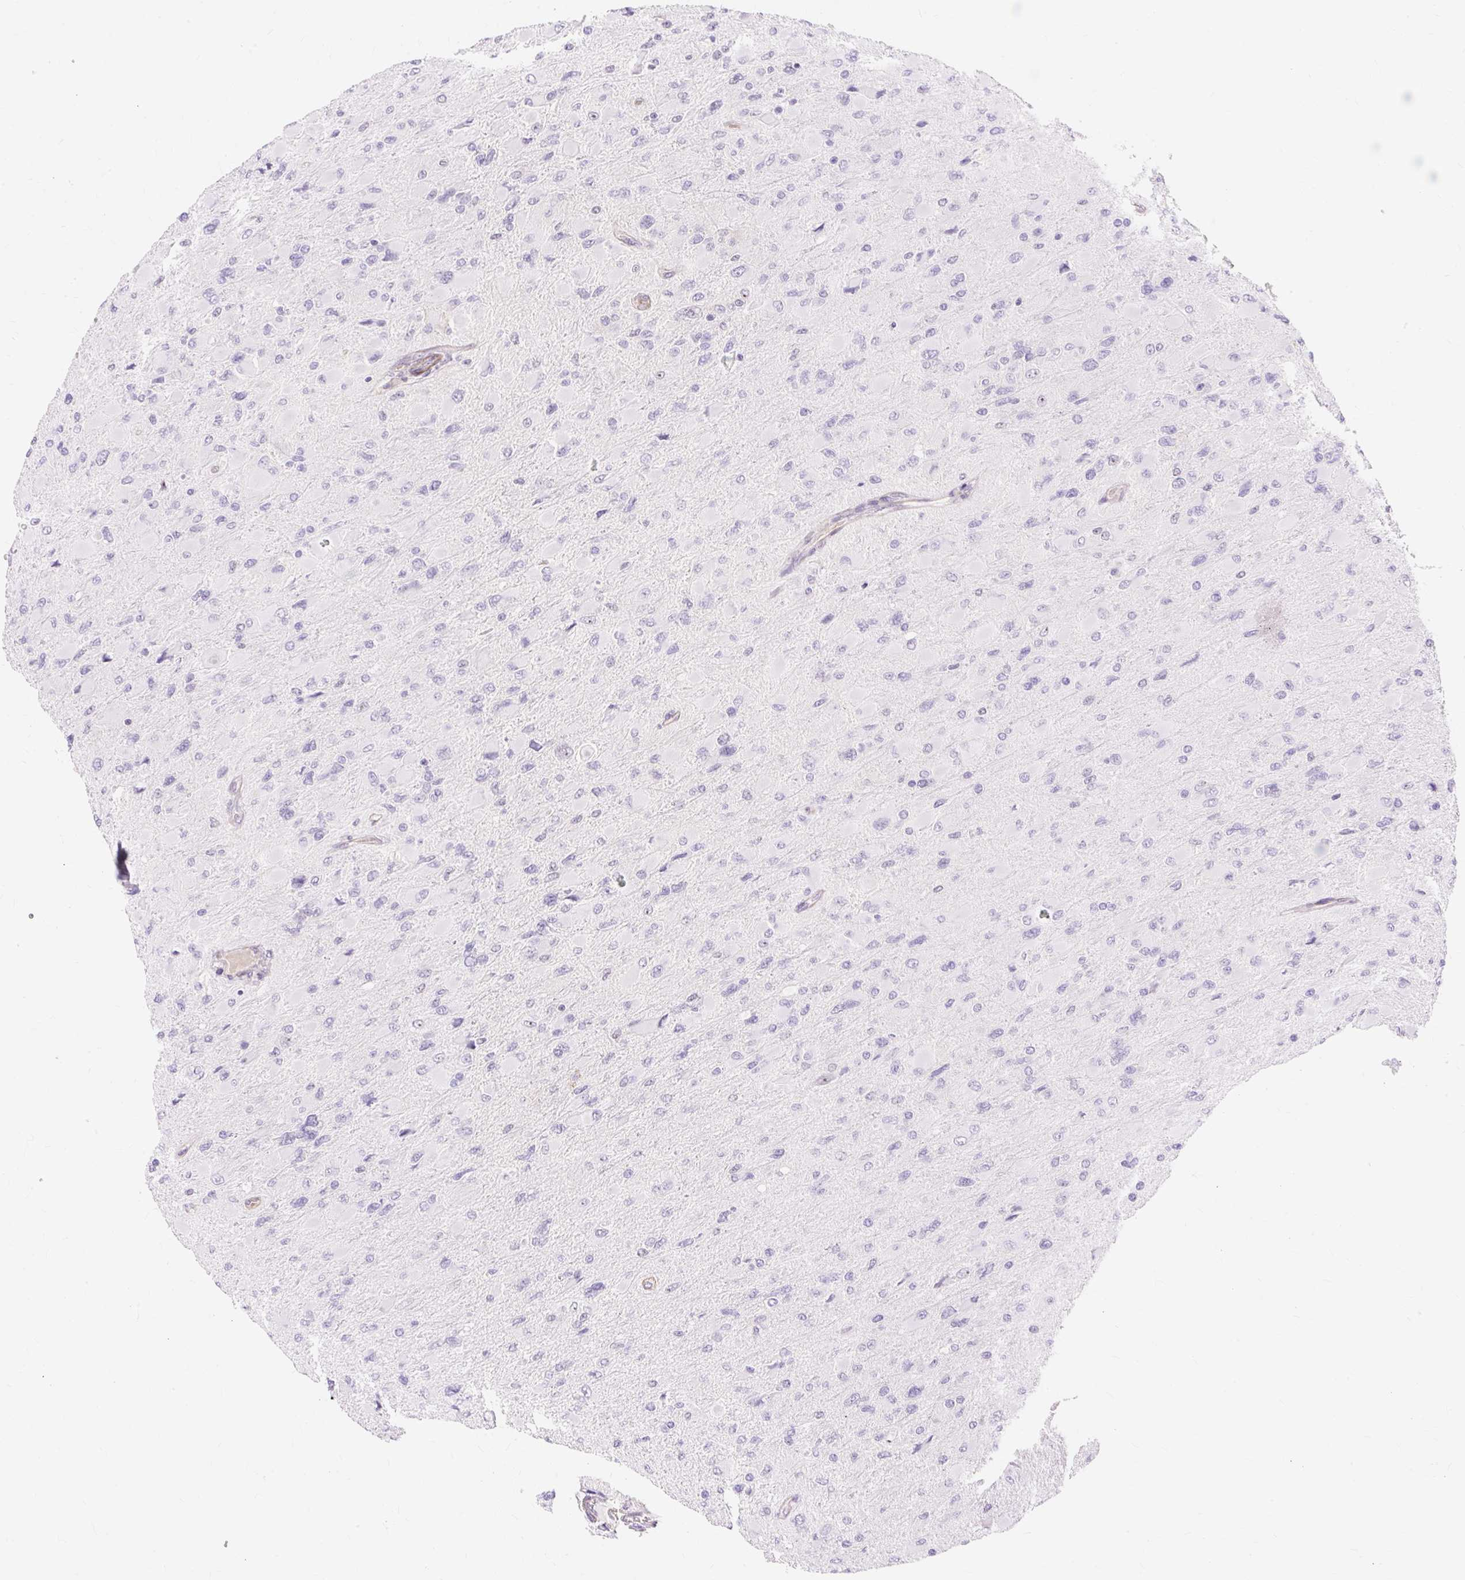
{"staining": {"intensity": "negative", "quantity": "none", "location": "none"}, "tissue": "glioma", "cell_type": "Tumor cells", "image_type": "cancer", "snomed": [{"axis": "morphology", "description": "Glioma, malignant, High grade"}, {"axis": "topography", "description": "Cerebral cortex"}], "caption": "Photomicrograph shows no significant protein positivity in tumor cells of glioma.", "gene": "OBP2A", "patient": {"sex": "female", "age": 36}}